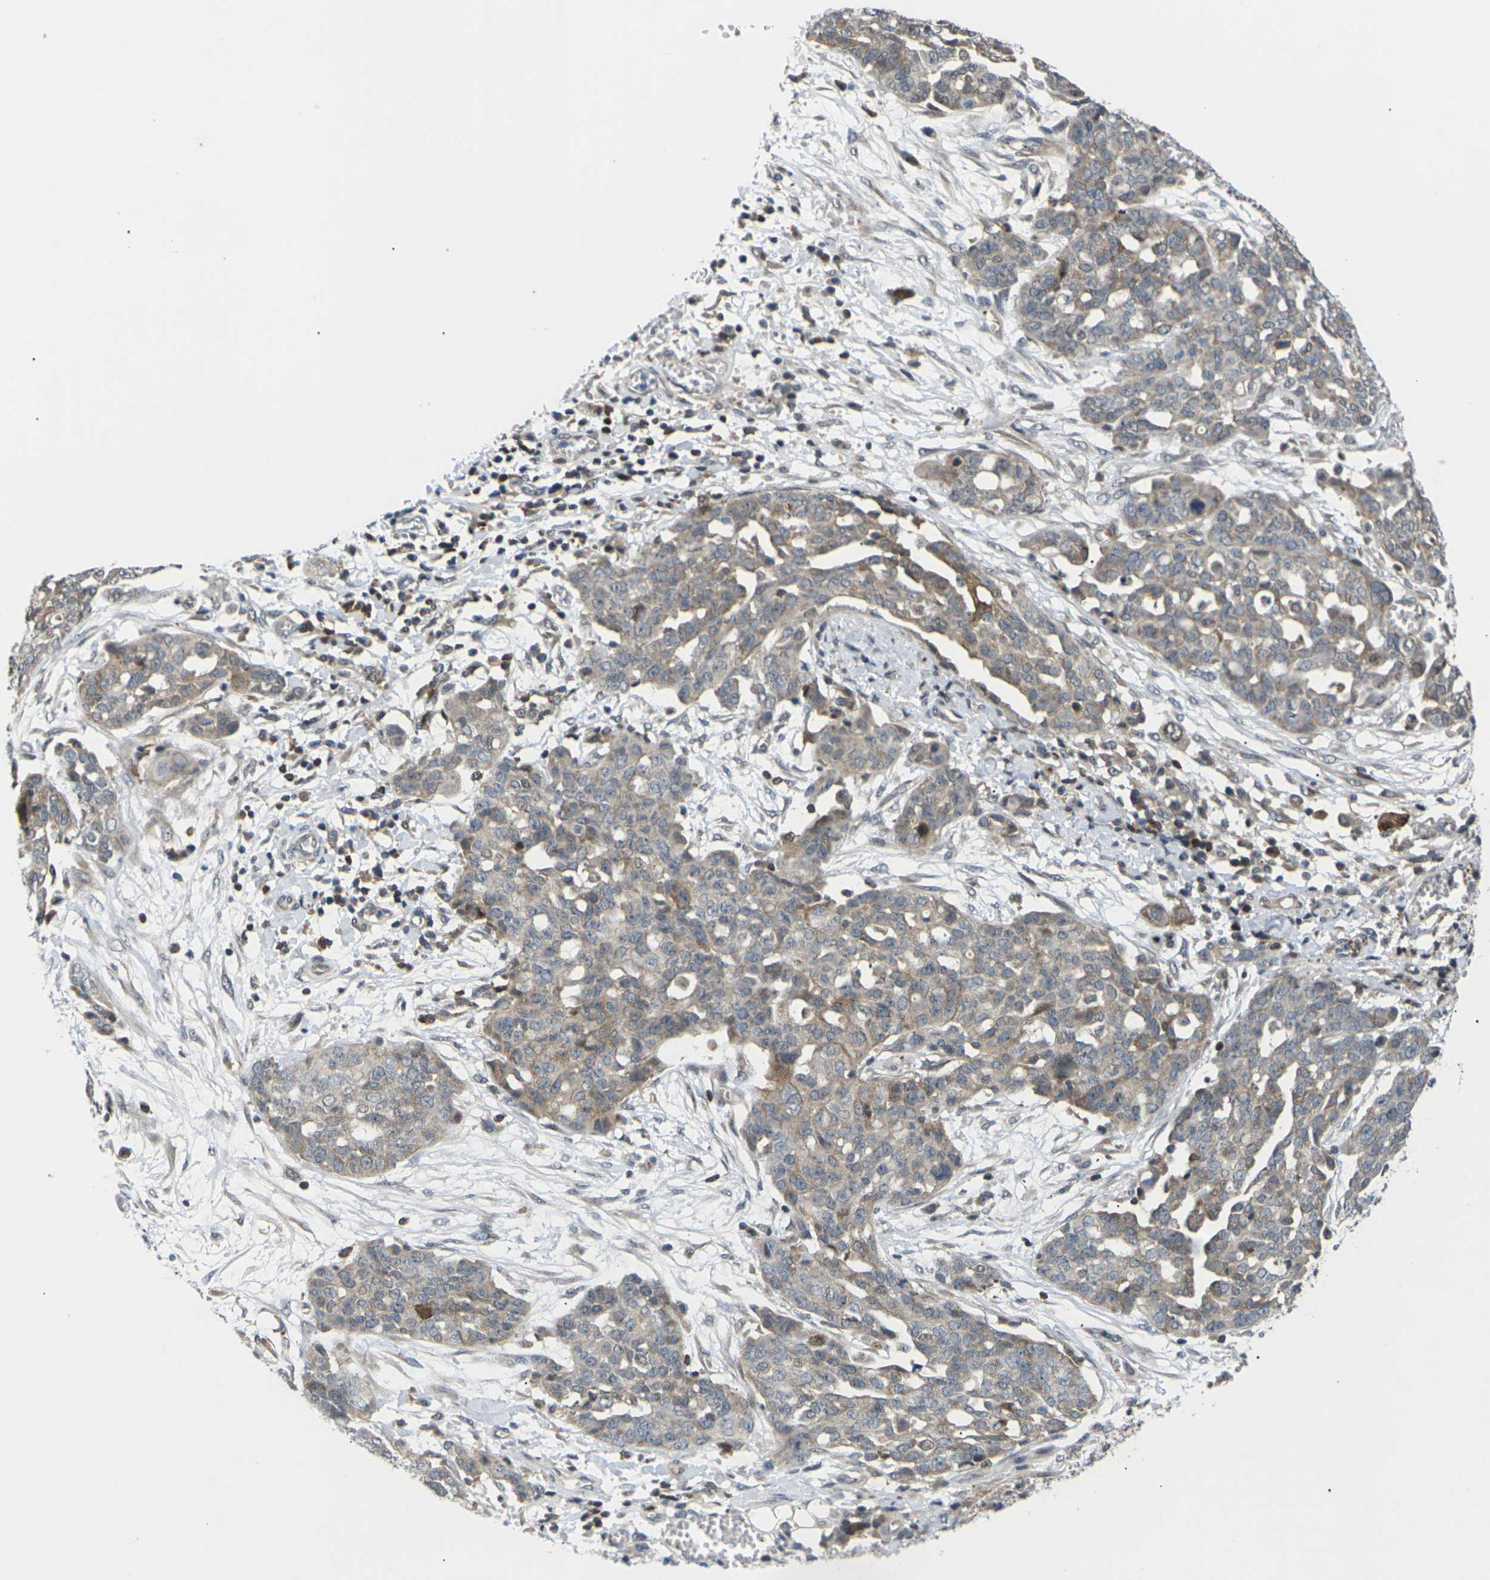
{"staining": {"intensity": "weak", "quantity": "25%-75%", "location": "cytoplasmic/membranous"}, "tissue": "ovarian cancer", "cell_type": "Tumor cells", "image_type": "cancer", "snomed": [{"axis": "morphology", "description": "Cystadenocarcinoma, serous, NOS"}, {"axis": "topography", "description": "Soft tissue"}, {"axis": "topography", "description": "Ovary"}], "caption": "DAB immunohistochemical staining of human serous cystadenocarcinoma (ovarian) displays weak cytoplasmic/membranous protein expression in about 25%-75% of tumor cells.", "gene": "RPS6KA3", "patient": {"sex": "female", "age": 57}}